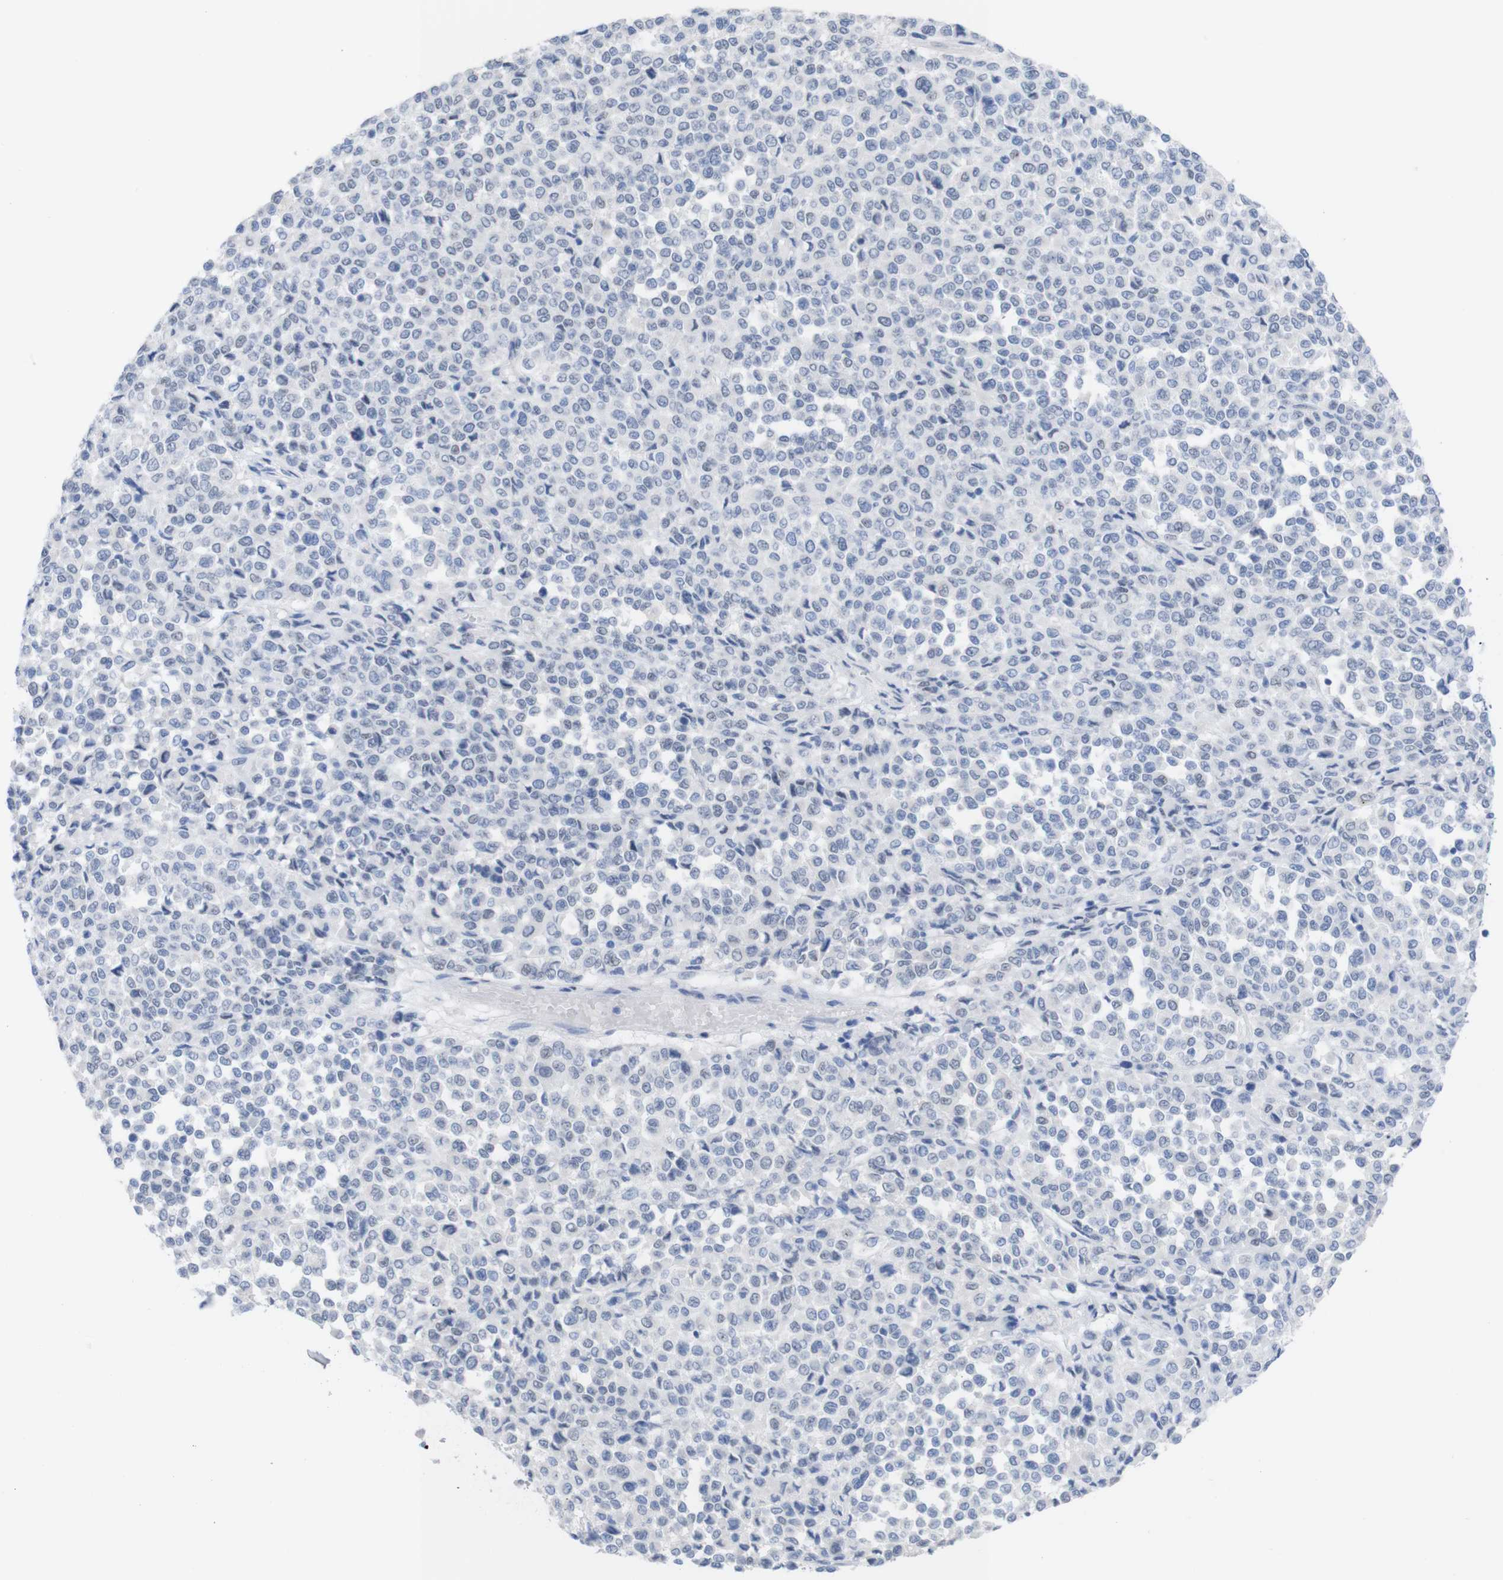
{"staining": {"intensity": "negative", "quantity": "none", "location": "none"}, "tissue": "melanoma", "cell_type": "Tumor cells", "image_type": "cancer", "snomed": [{"axis": "morphology", "description": "Malignant melanoma, Metastatic site"}, {"axis": "topography", "description": "Pancreas"}], "caption": "Malignant melanoma (metastatic site) stained for a protein using immunohistochemistry (IHC) reveals no positivity tumor cells.", "gene": "PNMA1", "patient": {"sex": "female", "age": 30}}